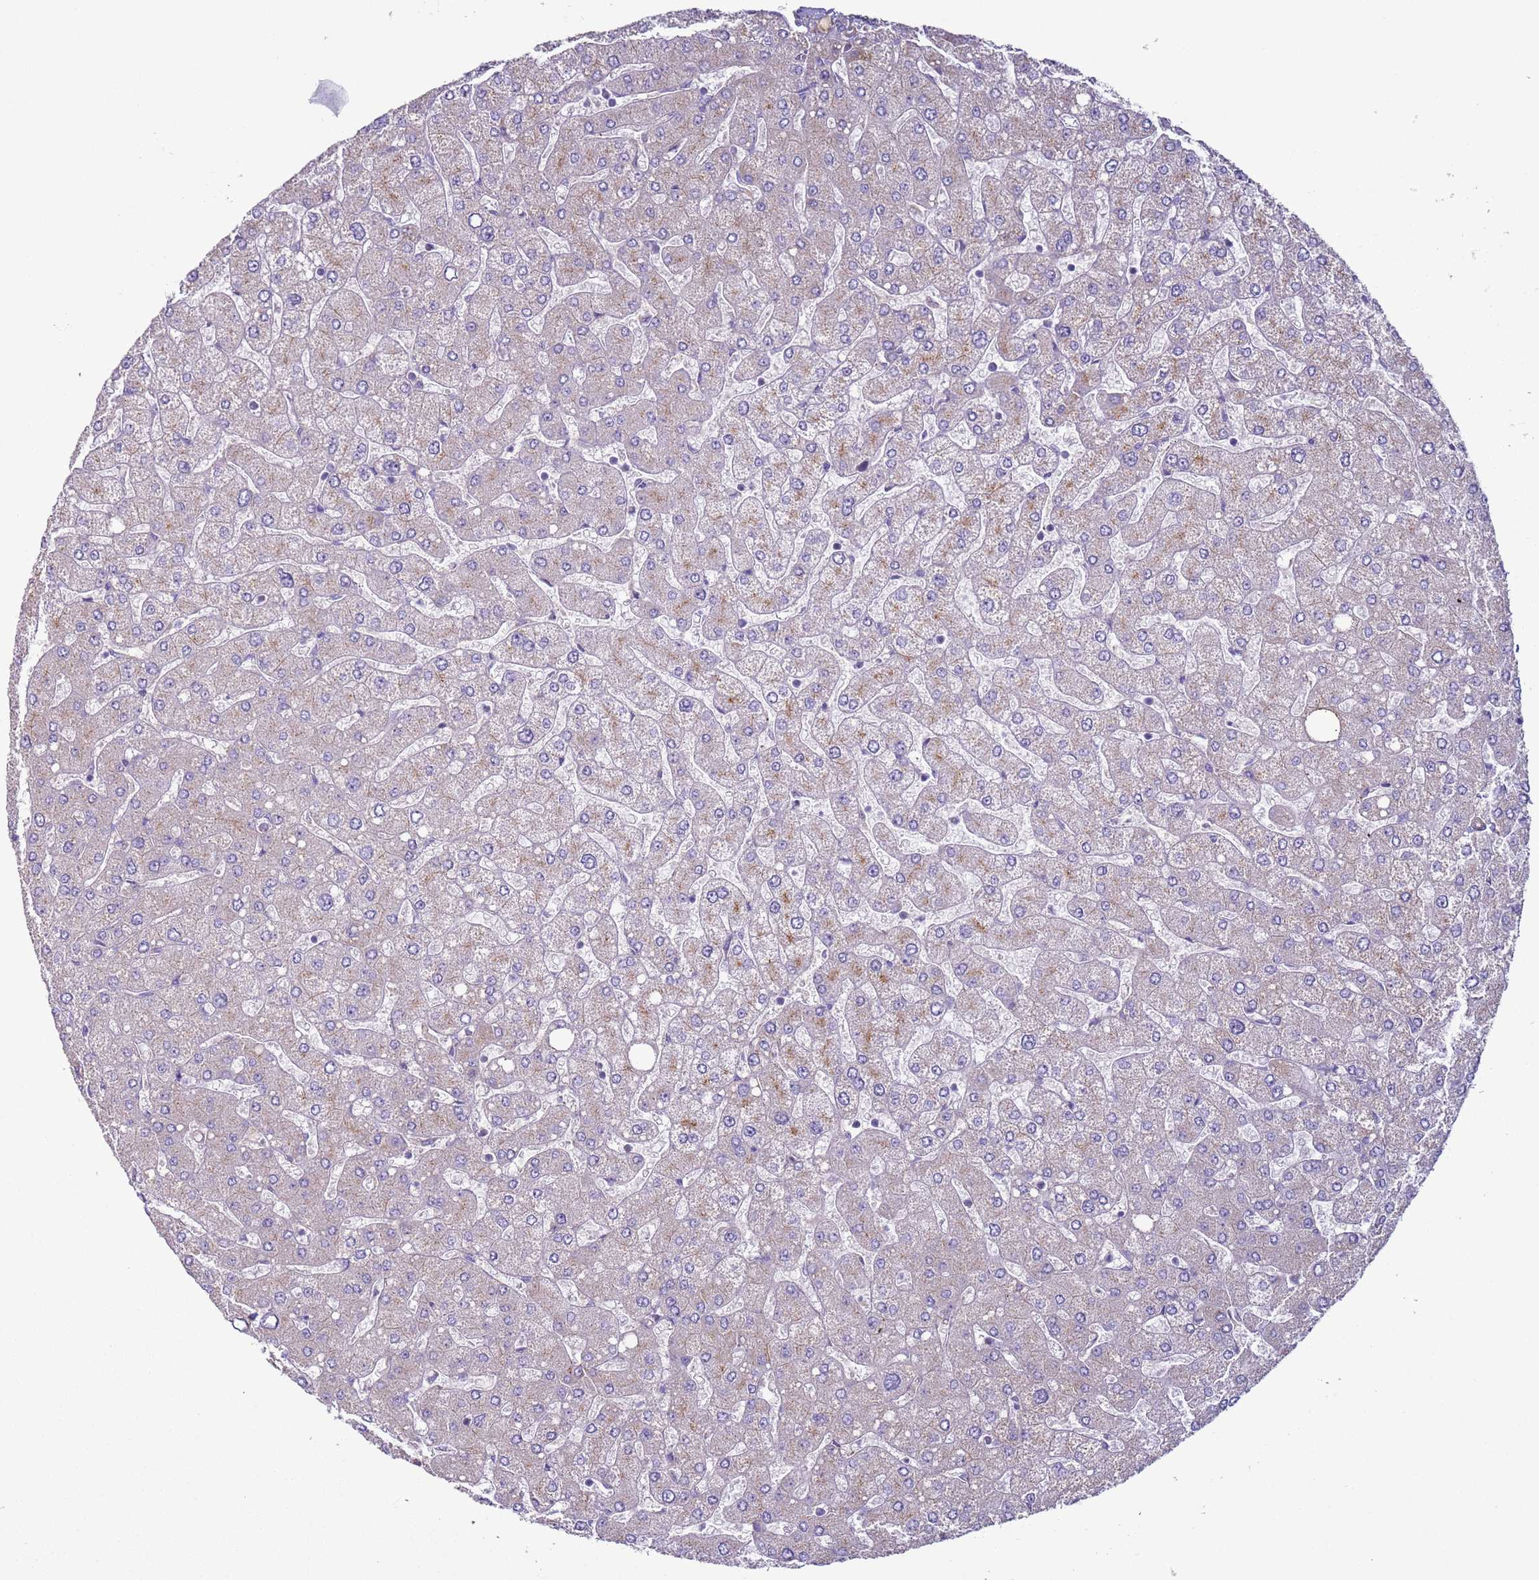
{"staining": {"intensity": "negative", "quantity": "none", "location": "none"}, "tissue": "liver", "cell_type": "Cholangiocytes", "image_type": "normal", "snomed": [{"axis": "morphology", "description": "Normal tissue, NOS"}, {"axis": "topography", "description": "Liver"}], "caption": "Cholangiocytes are negative for brown protein staining in benign liver. The staining was performed using DAB (3,3'-diaminobenzidine) to visualize the protein expression in brown, while the nuclei were stained in blue with hematoxylin (Magnification: 20x).", "gene": "HEATR1", "patient": {"sex": "male", "age": 55}}